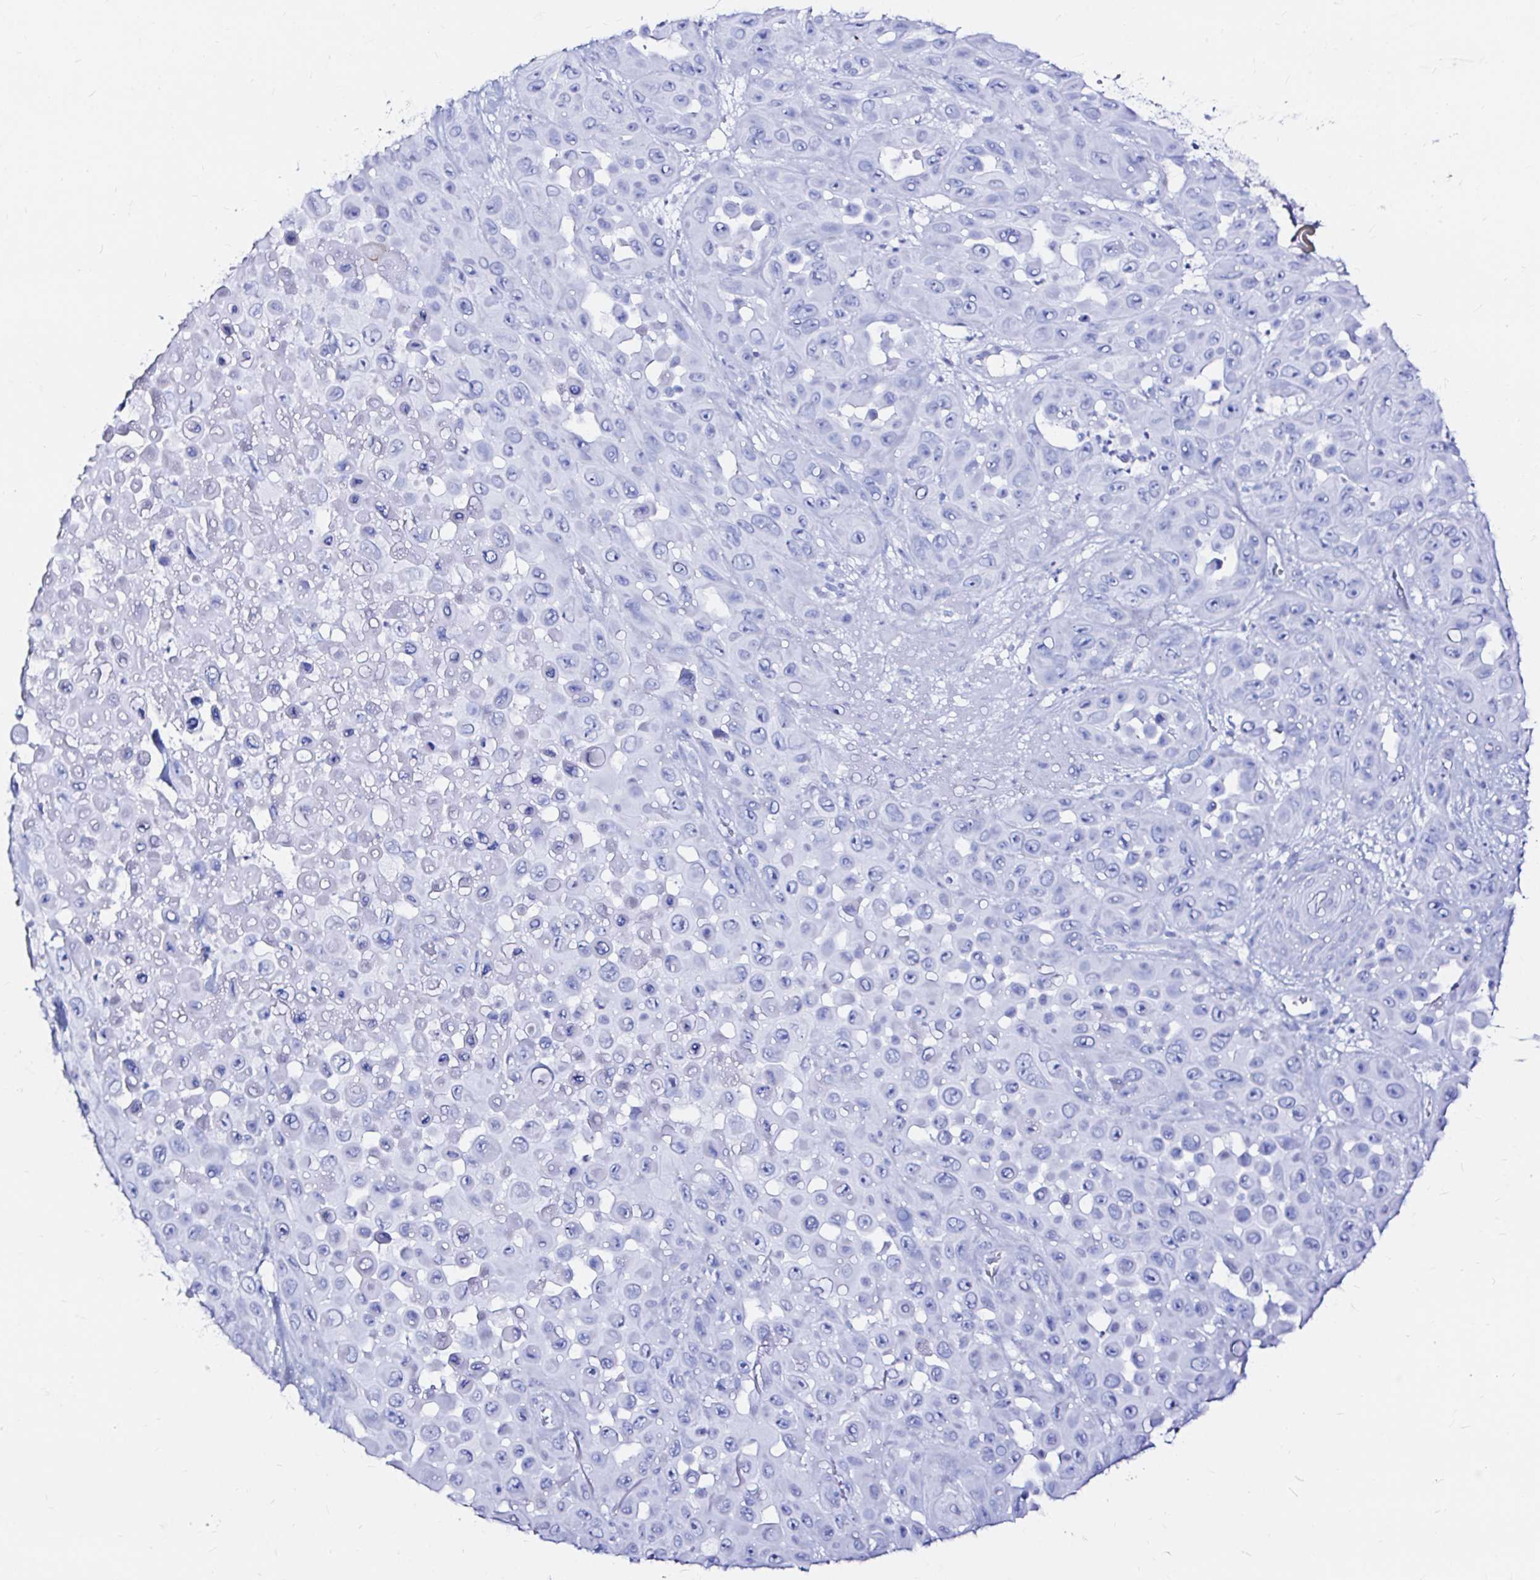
{"staining": {"intensity": "negative", "quantity": "none", "location": "none"}, "tissue": "skin cancer", "cell_type": "Tumor cells", "image_type": "cancer", "snomed": [{"axis": "morphology", "description": "Squamous cell carcinoma, NOS"}, {"axis": "topography", "description": "Skin"}], "caption": "DAB immunohistochemical staining of human squamous cell carcinoma (skin) displays no significant expression in tumor cells.", "gene": "ZNF432", "patient": {"sex": "male", "age": 81}}